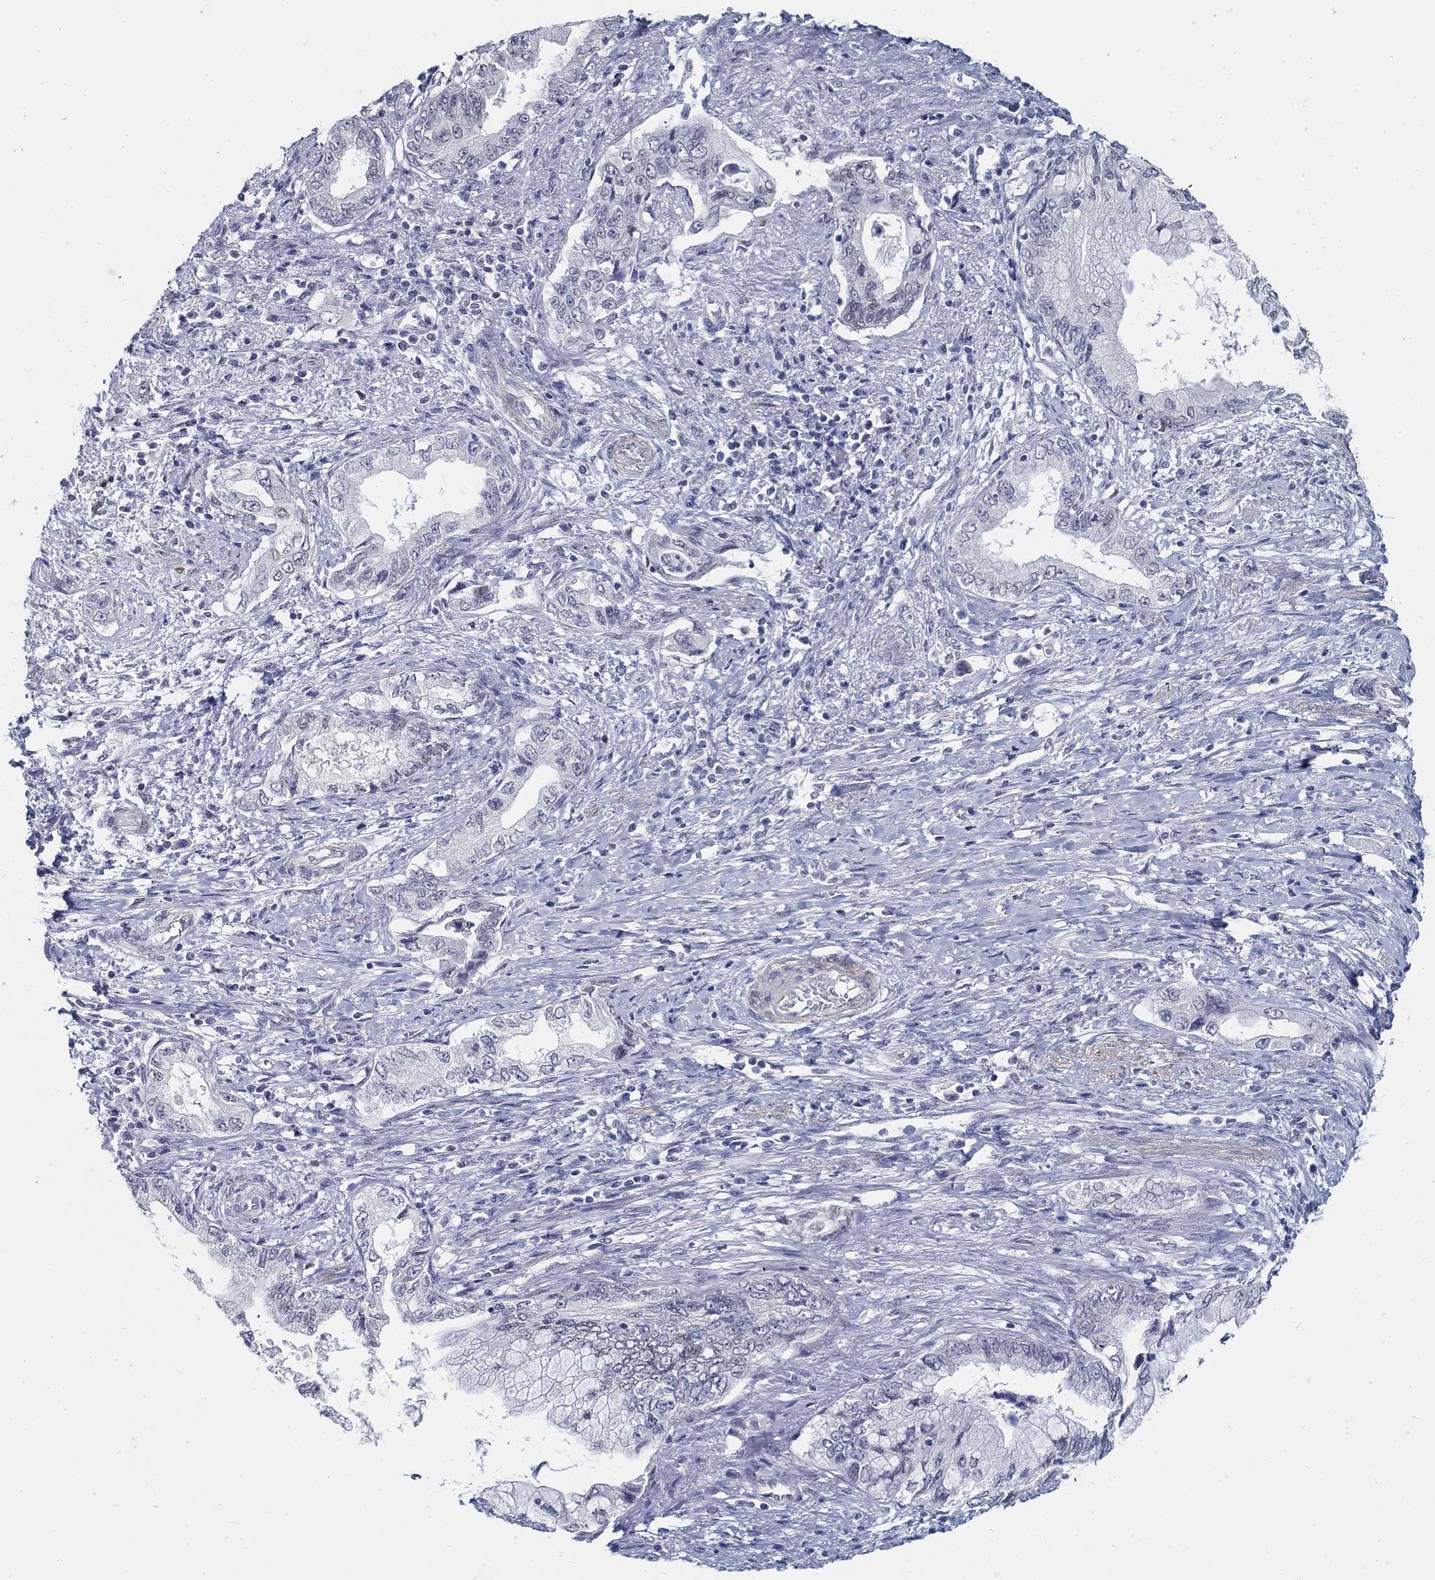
{"staining": {"intensity": "negative", "quantity": "none", "location": "none"}, "tissue": "pancreatic cancer", "cell_type": "Tumor cells", "image_type": "cancer", "snomed": [{"axis": "morphology", "description": "Adenocarcinoma, NOS"}, {"axis": "topography", "description": "Pancreas"}], "caption": "A histopathology image of pancreatic cancer (adenocarcinoma) stained for a protein reveals no brown staining in tumor cells. (Immunohistochemistry (ihc), brightfield microscopy, high magnification).", "gene": "USP29", "patient": {"sex": "female", "age": 73}}